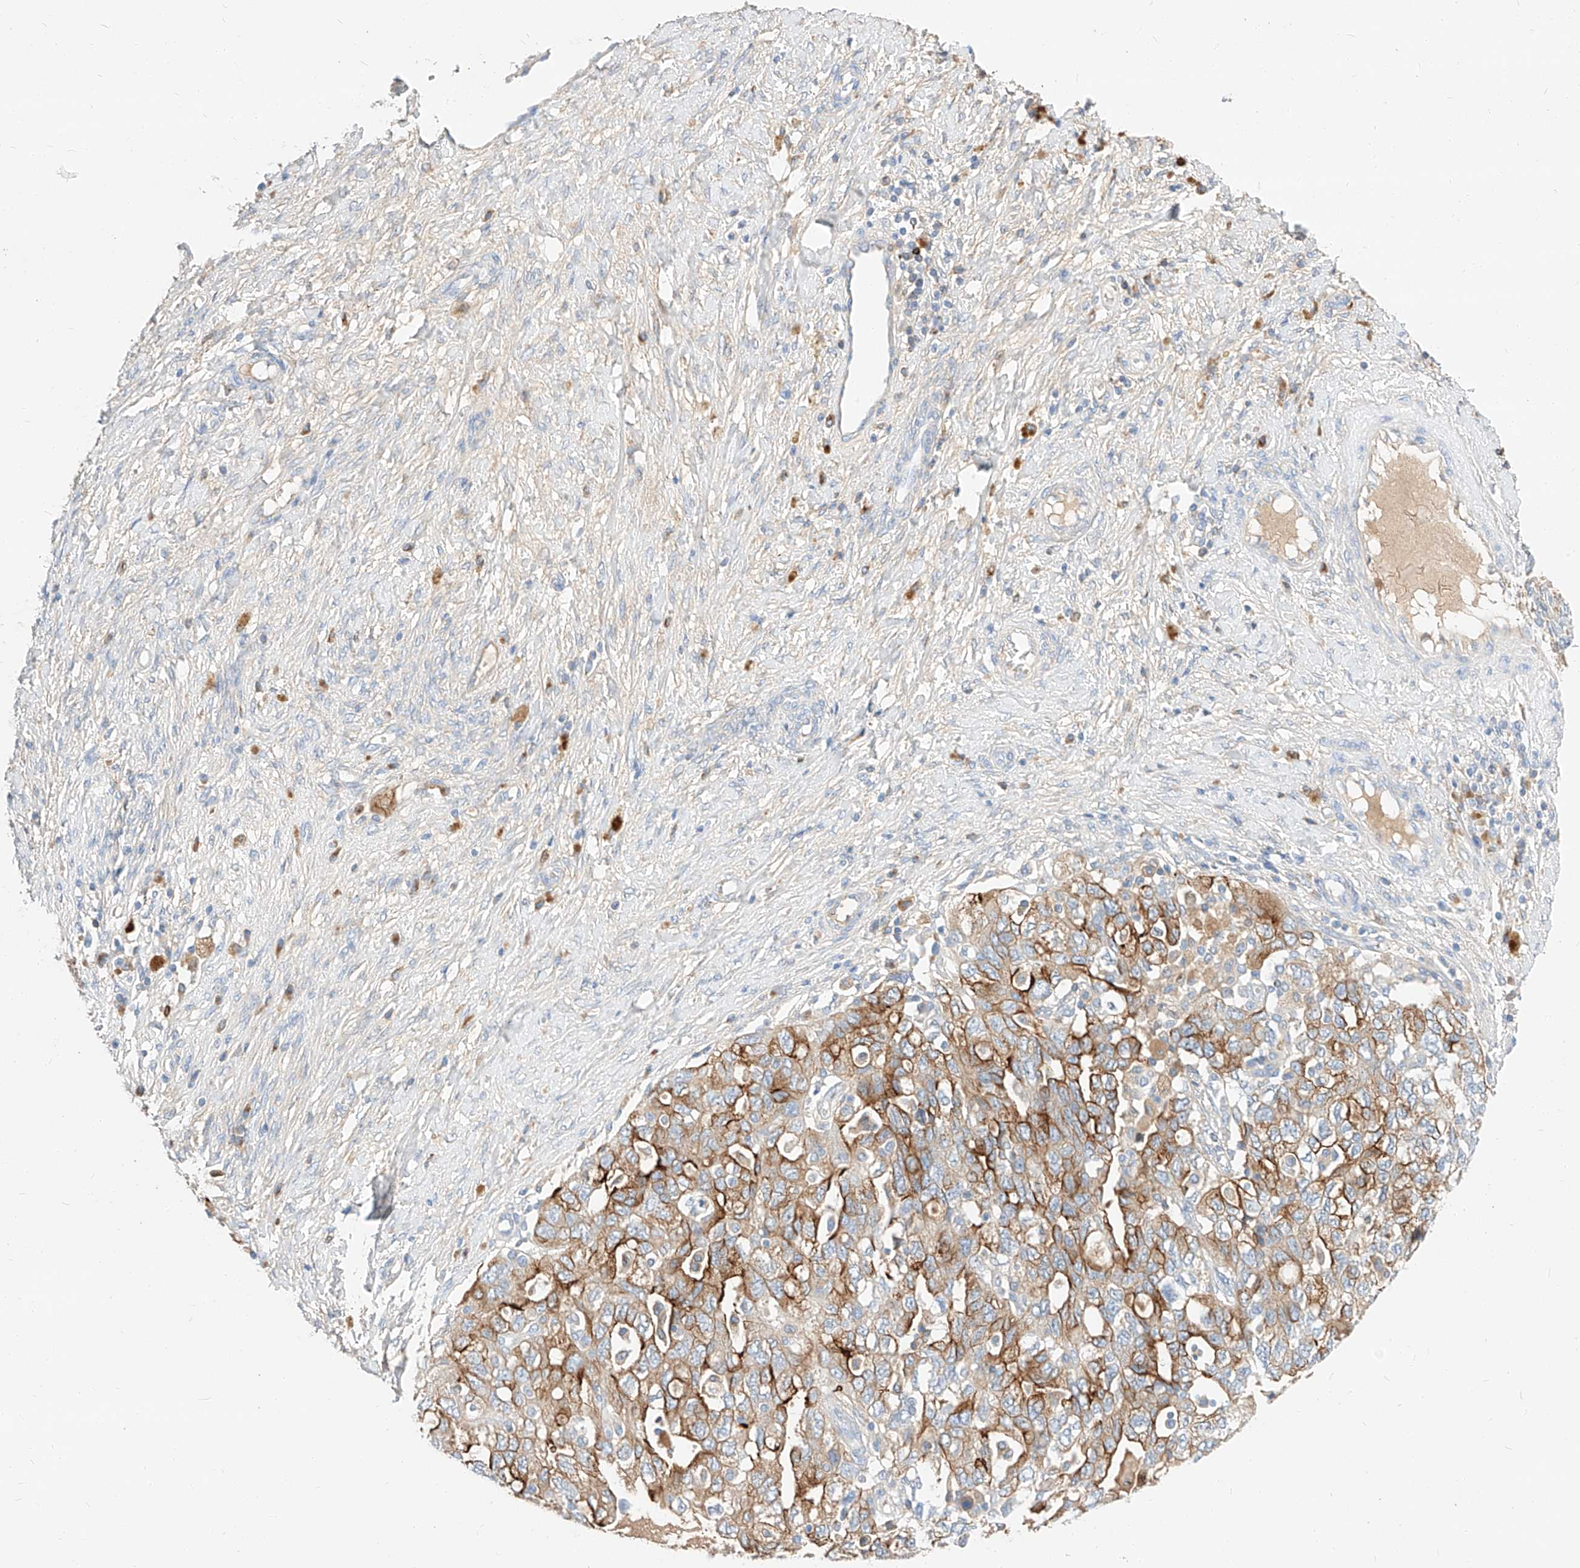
{"staining": {"intensity": "moderate", "quantity": ">75%", "location": "cytoplasmic/membranous"}, "tissue": "ovarian cancer", "cell_type": "Tumor cells", "image_type": "cancer", "snomed": [{"axis": "morphology", "description": "Carcinoma, NOS"}, {"axis": "morphology", "description": "Cystadenocarcinoma, serous, NOS"}, {"axis": "topography", "description": "Ovary"}], "caption": "Protein expression by IHC reveals moderate cytoplasmic/membranous positivity in approximately >75% of tumor cells in ovarian cancer. The staining is performed using DAB (3,3'-diaminobenzidine) brown chromogen to label protein expression. The nuclei are counter-stained blue using hematoxylin.", "gene": "MAP7", "patient": {"sex": "female", "age": 69}}